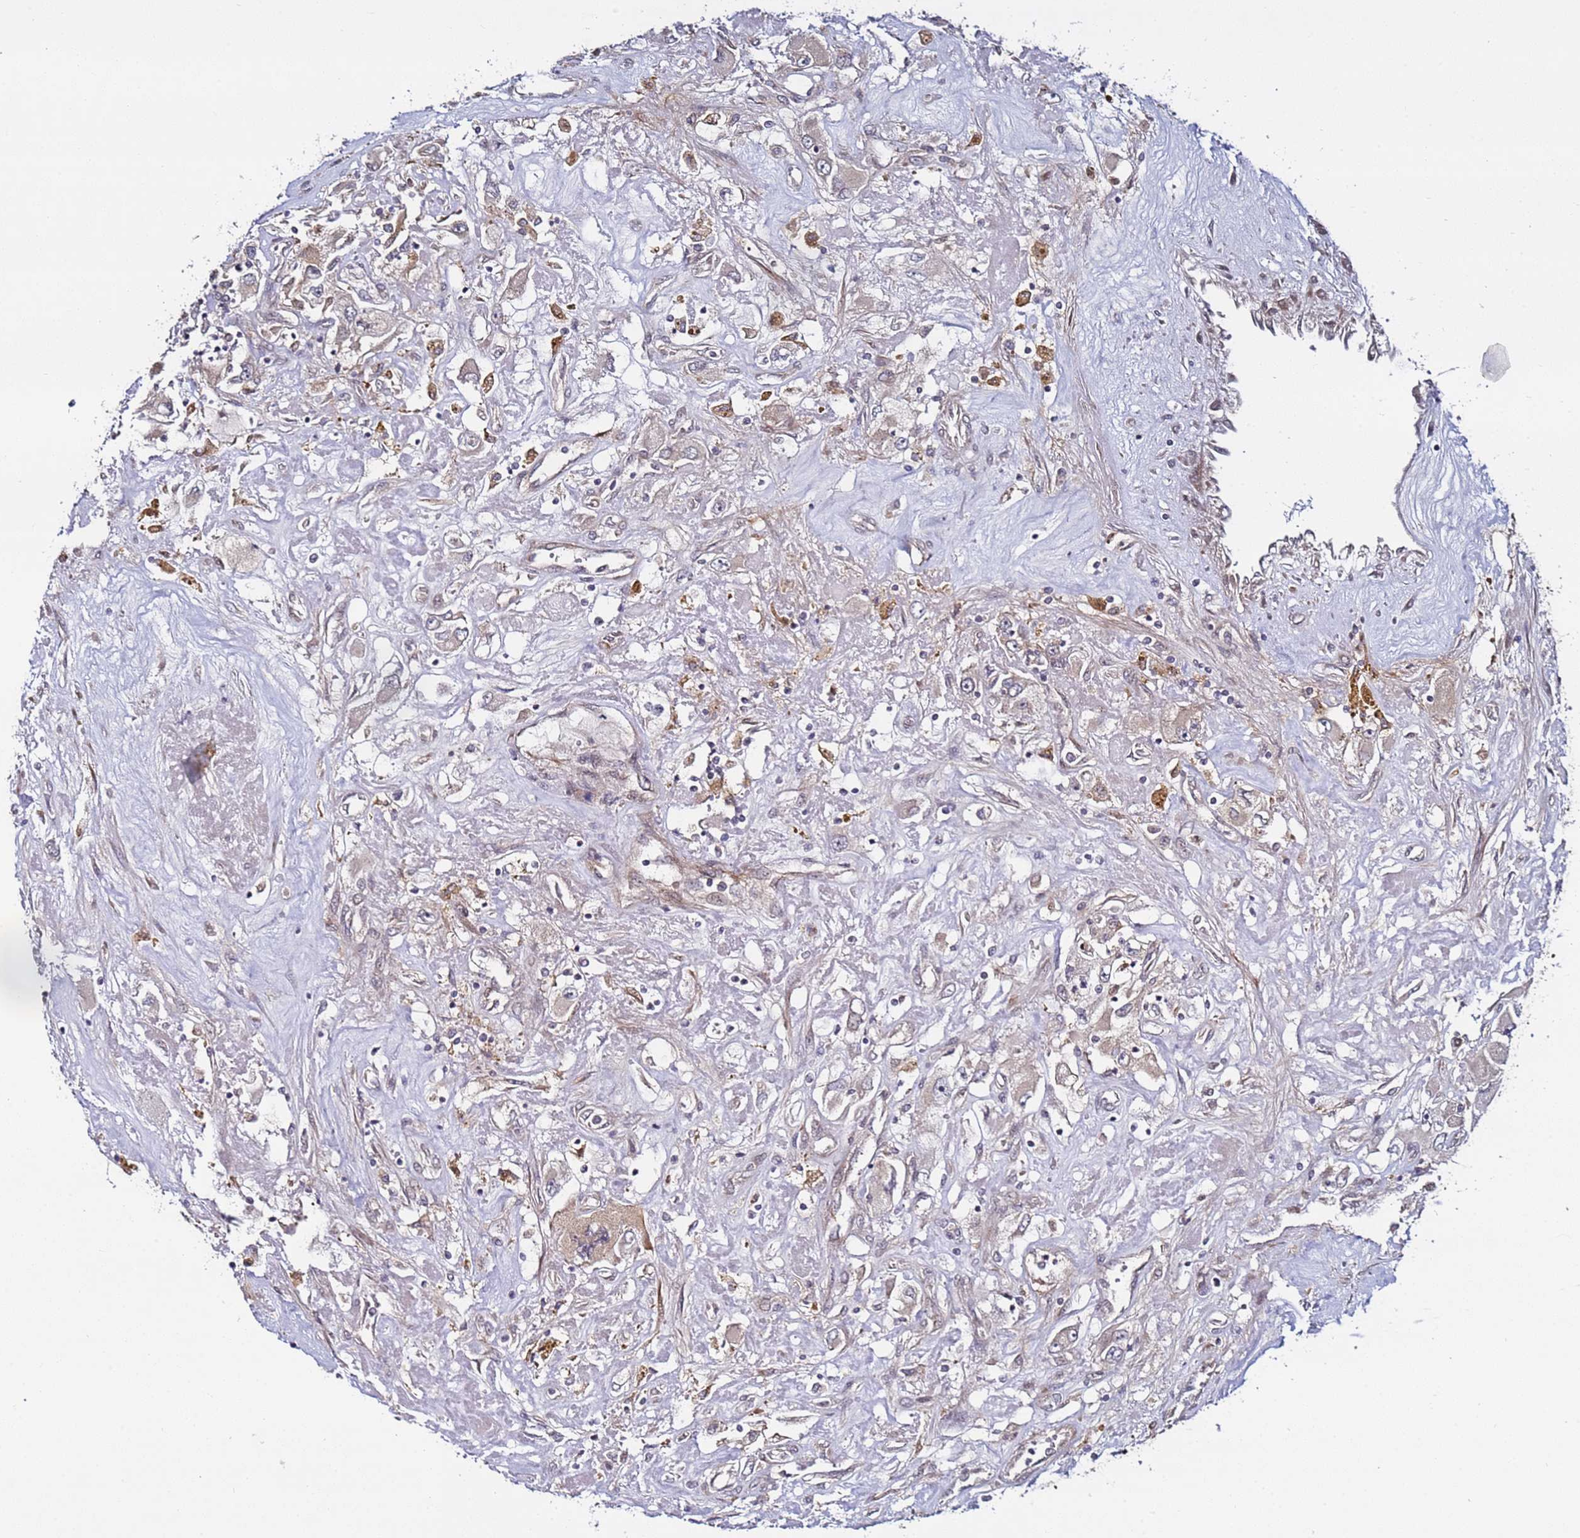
{"staining": {"intensity": "negative", "quantity": "none", "location": "none"}, "tissue": "renal cancer", "cell_type": "Tumor cells", "image_type": "cancer", "snomed": [{"axis": "morphology", "description": "Adenocarcinoma, NOS"}, {"axis": "topography", "description": "Kidney"}], "caption": "Tumor cells are negative for protein expression in human renal cancer (adenocarcinoma).", "gene": "POLR2D", "patient": {"sex": "female", "age": 52}}